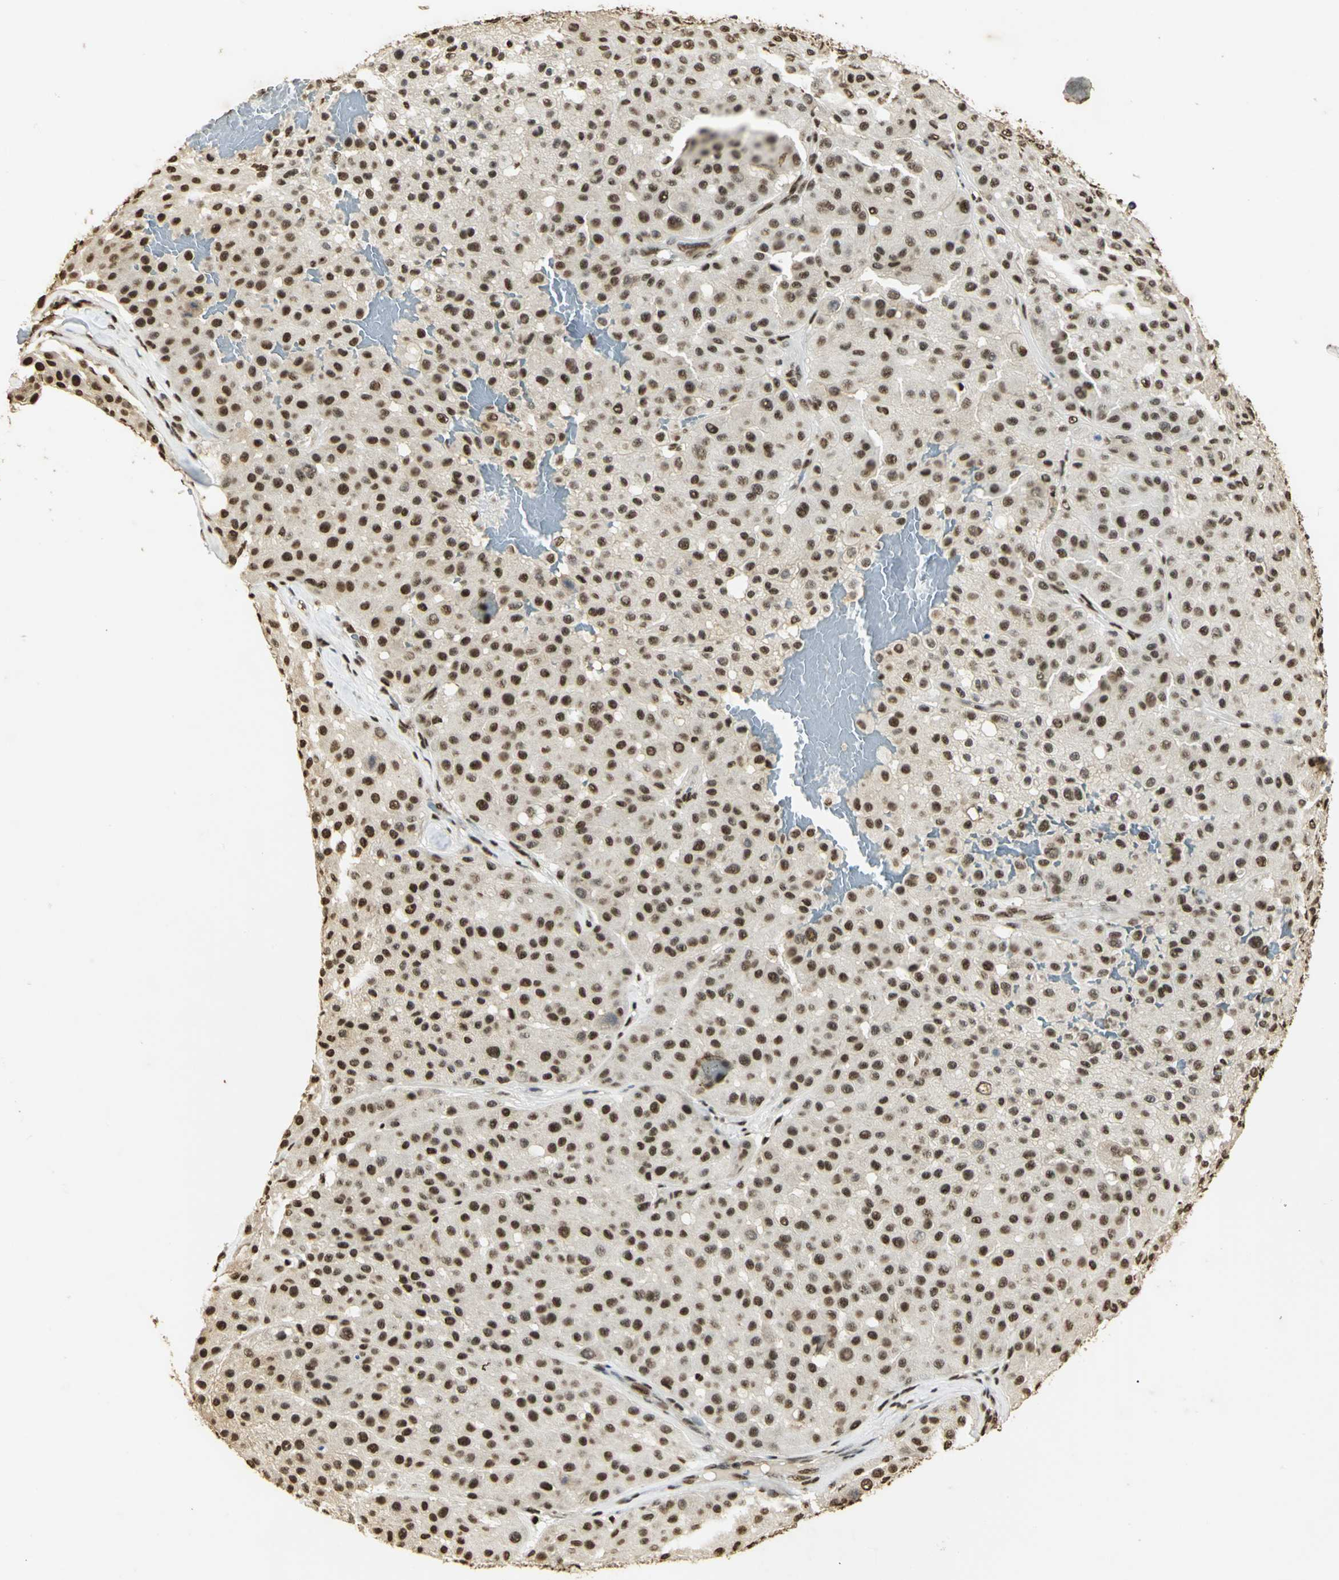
{"staining": {"intensity": "strong", "quantity": ">75%", "location": "nuclear"}, "tissue": "melanoma", "cell_type": "Tumor cells", "image_type": "cancer", "snomed": [{"axis": "morphology", "description": "Normal tissue, NOS"}, {"axis": "morphology", "description": "Malignant melanoma, Metastatic site"}, {"axis": "topography", "description": "Skin"}], "caption": "A high-resolution image shows immunohistochemistry staining of melanoma, which exhibits strong nuclear expression in about >75% of tumor cells. The staining was performed using DAB (3,3'-diaminobenzidine) to visualize the protein expression in brown, while the nuclei were stained in blue with hematoxylin (Magnification: 20x).", "gene": "SET", "patient": {"sex": "male", "age": 41}}